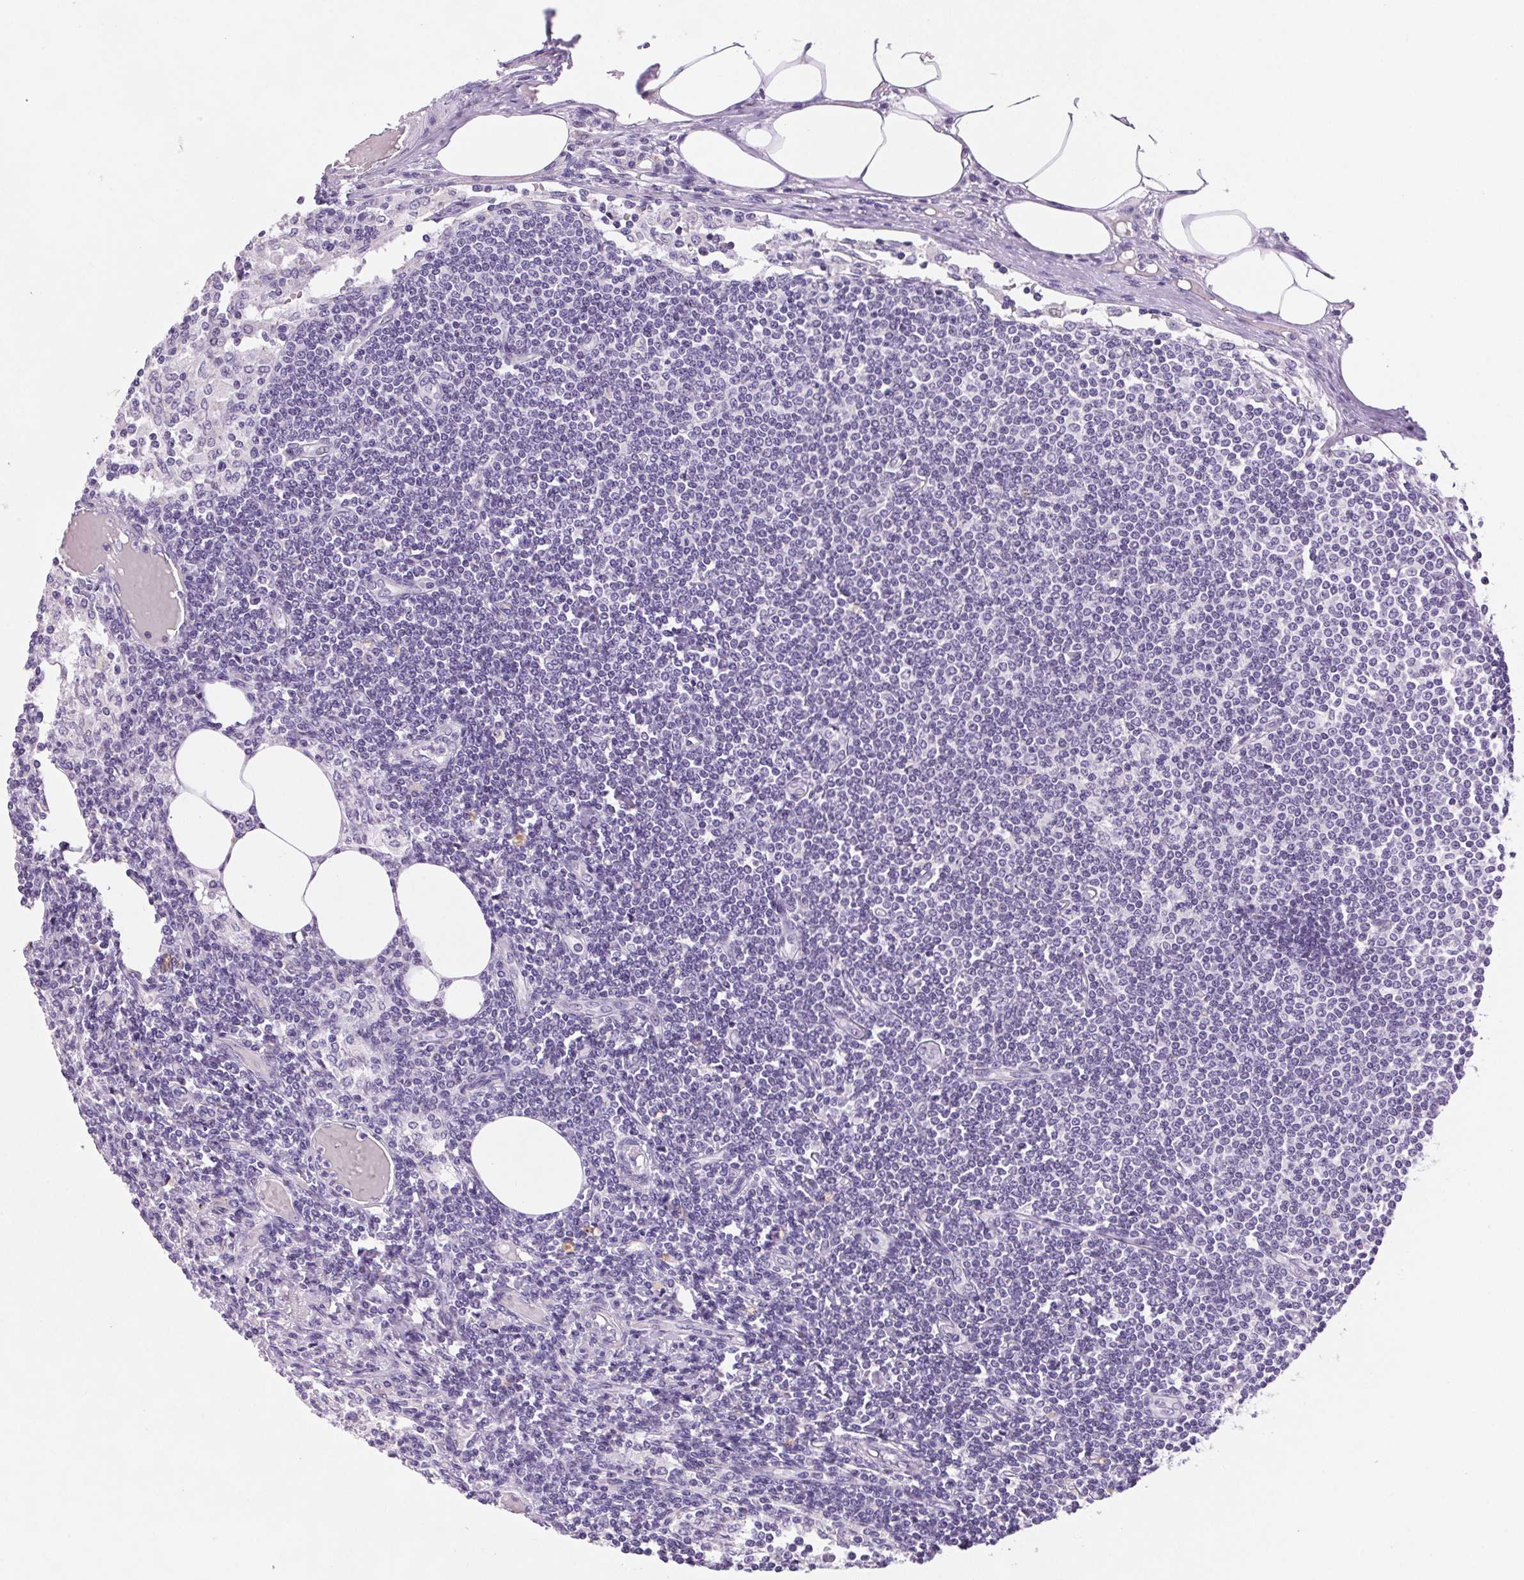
{"staining": {"intensity": "negative", "quantity": "none", "location": "none"}, "tissue": "lymph node", "cell_type": "Germinal center cells", "image_type": "normal", "snomed": [{"axis": "morphology", "description": "Normal tissue, NOS"}, {"axis": "topography", "description": "Lymph node"}], "caption": "Immunohistochemistry (IHC) photomicrograph of unremarkable lymph node: lymph node stained with DAB (3,3'-diaminobenzidine) demonstrates no significant protein expression in germinal center cells.", "gene": "ARHGAP11B", "patient": {"sex": "female", "age": 69}}